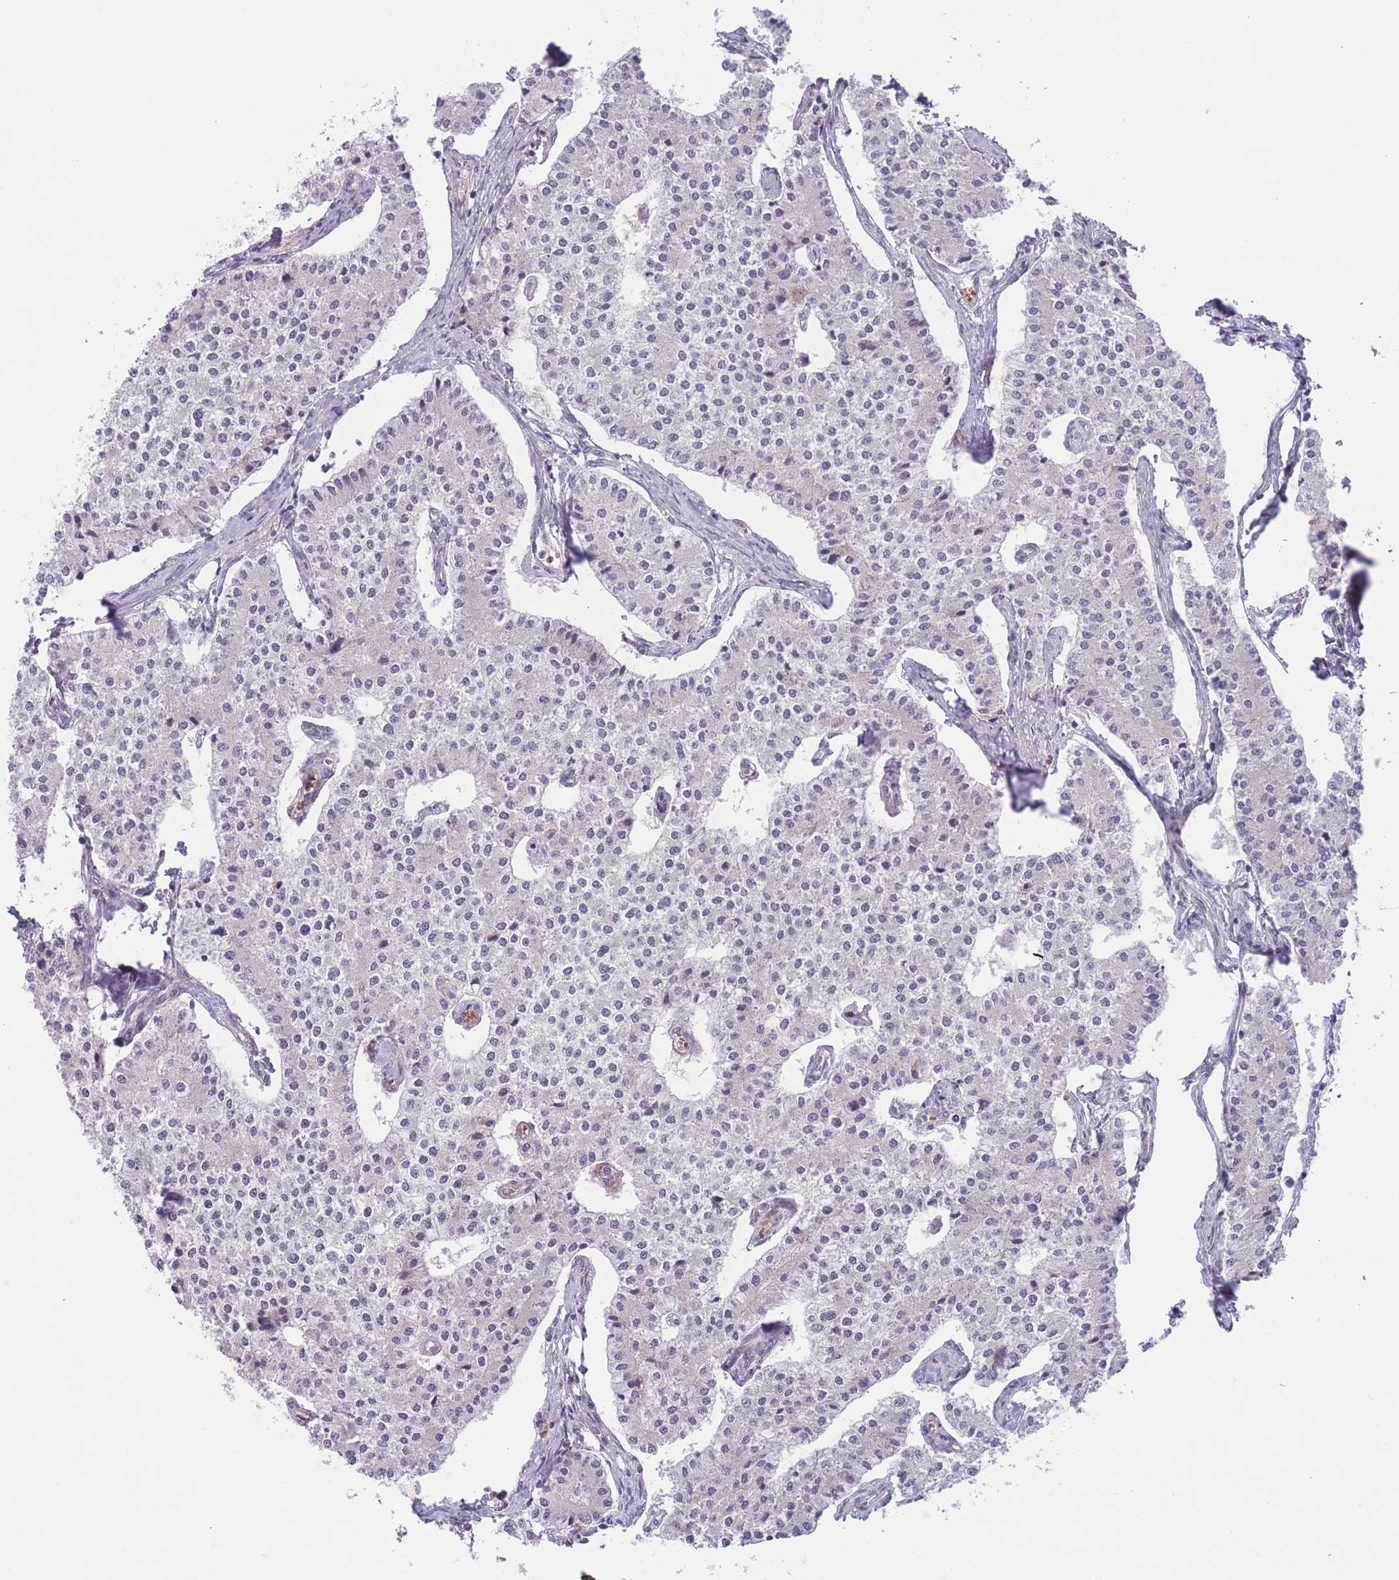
{"staining": {"intensity": "negative", "quantity": "none", "location": "none"}, "tissue": "carcinoid", "cell_type": "Tumor cells", "image_type": "cancer", "snomed": [{"axis": "morphology", "description": "Carcinoid, malignant, NOS"}, {"axis": "topography", "description": "Colon"}], "caption": "Tumor cells show no significant expression in malignant carcinoid.", "gene": "FUT5", "patient": {"sex": "female", "age": 52}}